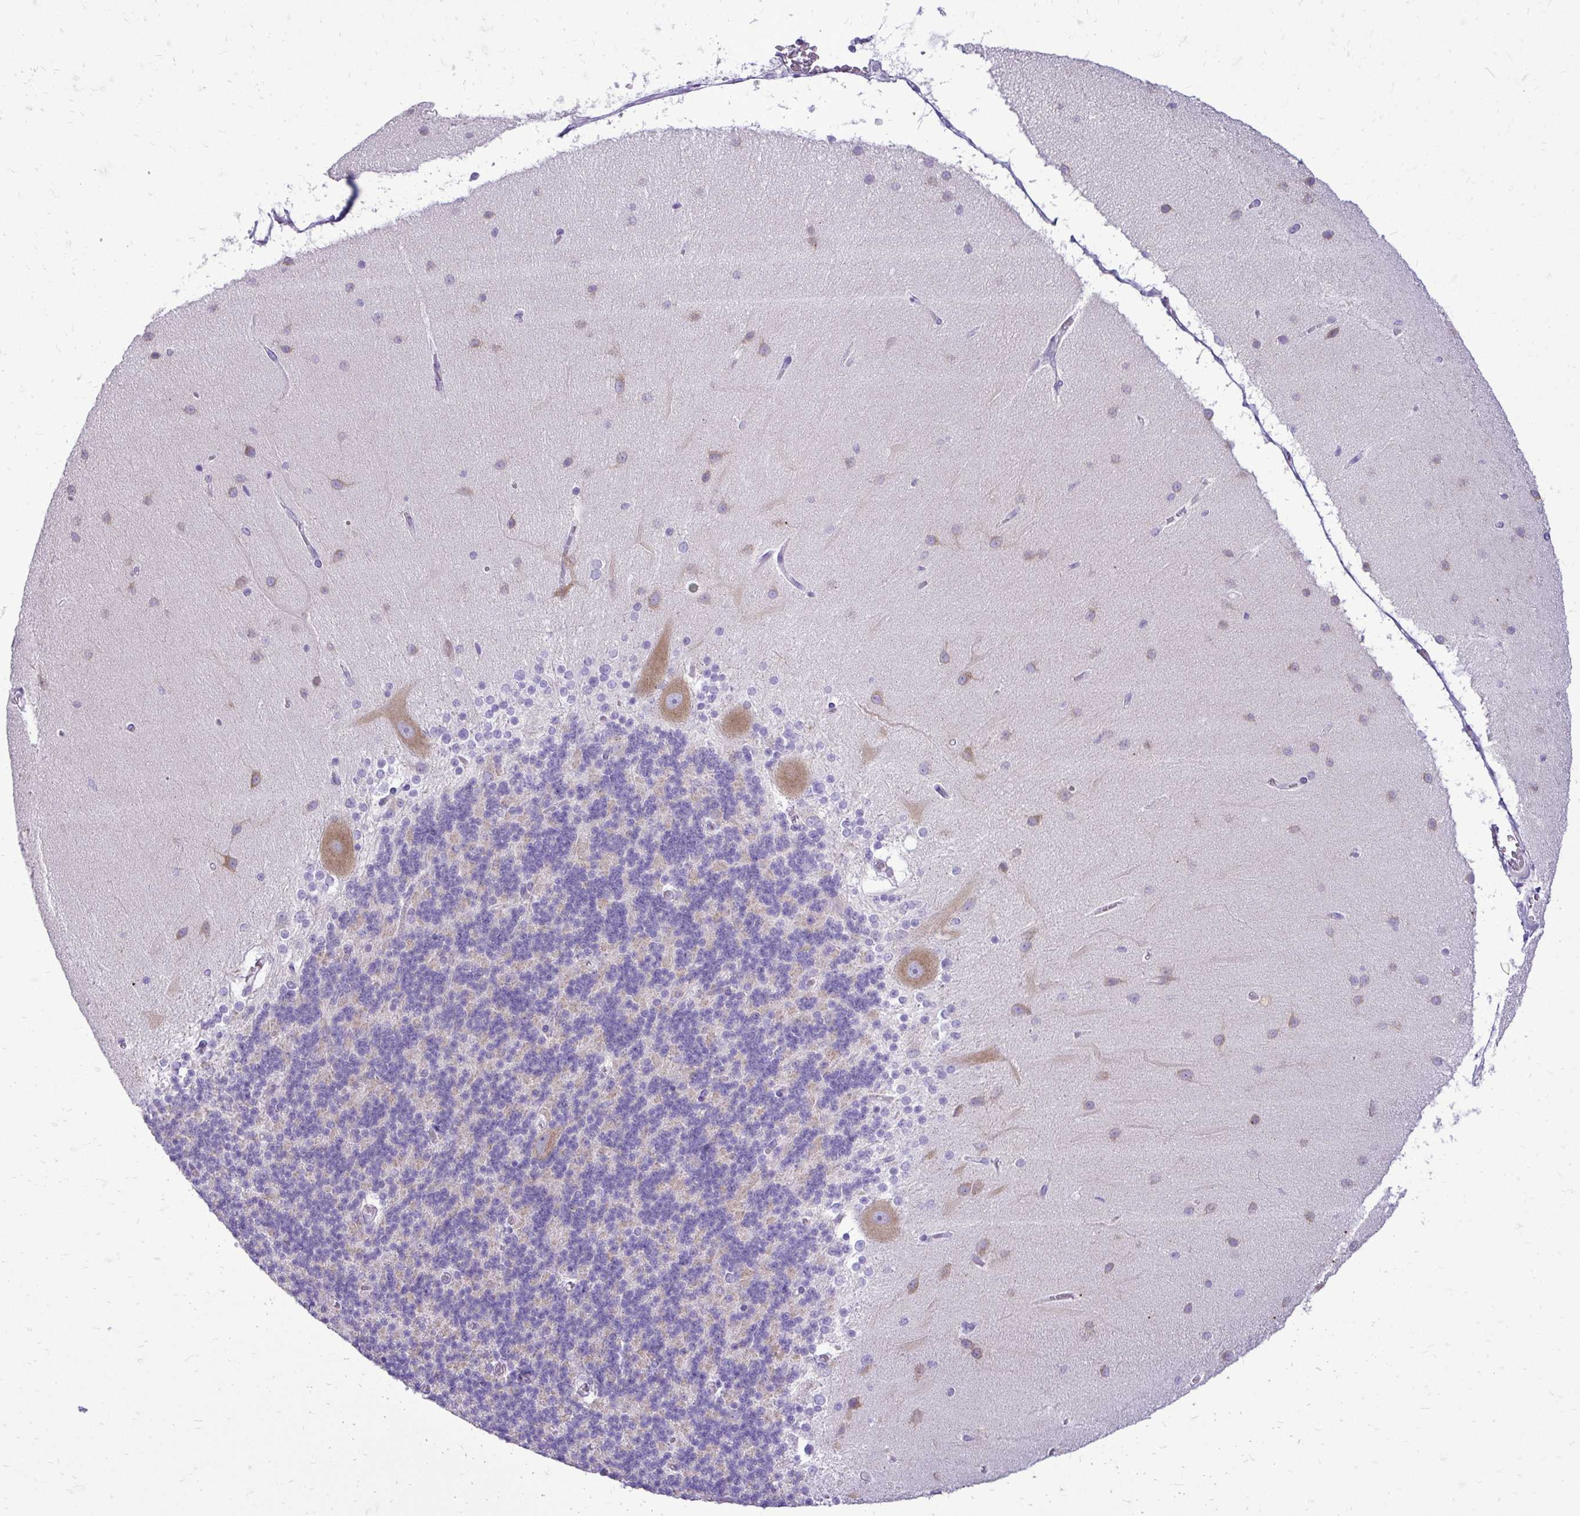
{"staining": {"intensity": "moderate", "quantity": "25%-75%", "location": "cytoplasmic/membranous"}, "tissue": "cerebellum", "cell_type": "Cells in granular layer", "image_type": "normal", "snomed": [{"axis": "morphology", "description": "Normal tissue, NOS"}, {"axis": "topography", "description": "Cerebellum"}], "caption": "Cerebellum stained with DAB (3,3'-diaminobenzidine) immunohistochemistry reveals medium levels of moderate cytoplasmic/membranous expression in about 25%-75% of cells in granular layer.", "gene": "PELI3", "patient": {"sex": "female", "age": 54}}